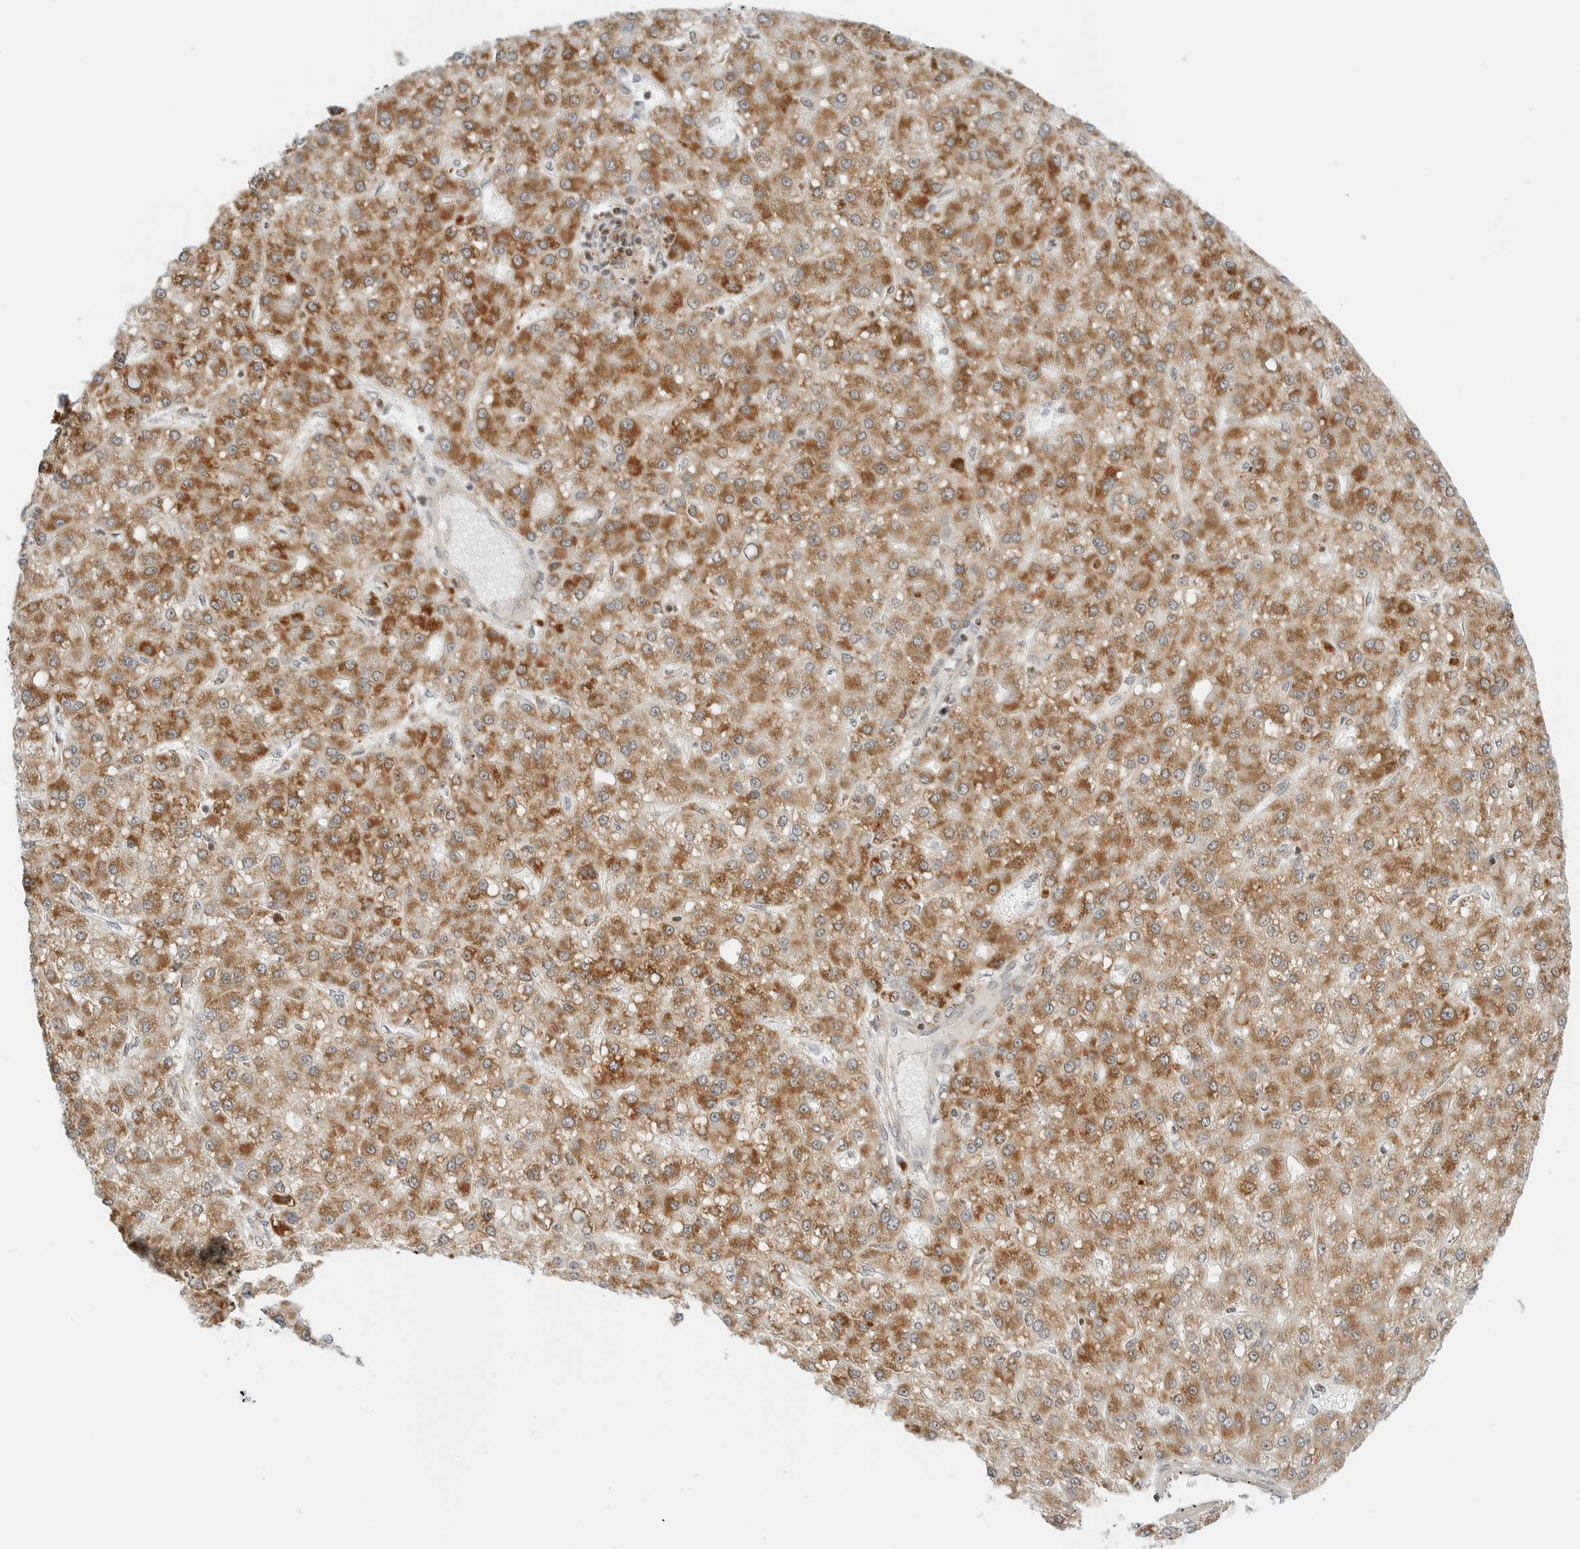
{"staining": {"intensity": "moderate", "quantity": ">75%", "location": "cytoplasmic/membranous"}, "tissue": "liver cancer", "cell_type": "Tumor cells", "image_type": "cancer", "snomed": [{"axis": "morphology", "description": "Carcinoma, Hepatocellular, NOS"}, {"axis": "topography", "description": "Liver"}], "caption": "Immunohistochemistry photomicrograph of neoplastic tissue: hepatocellular carcinoma (liver) stained using immunohistochemistry reveals medium levels of moderate protein expression localized specifically in the cytoplasmic/membranous of tumor cells, appearing as a cytoplasmic/membranous brown color.", "gene": "DYRK4", "patient": {"sex": "male", "age": 67}}